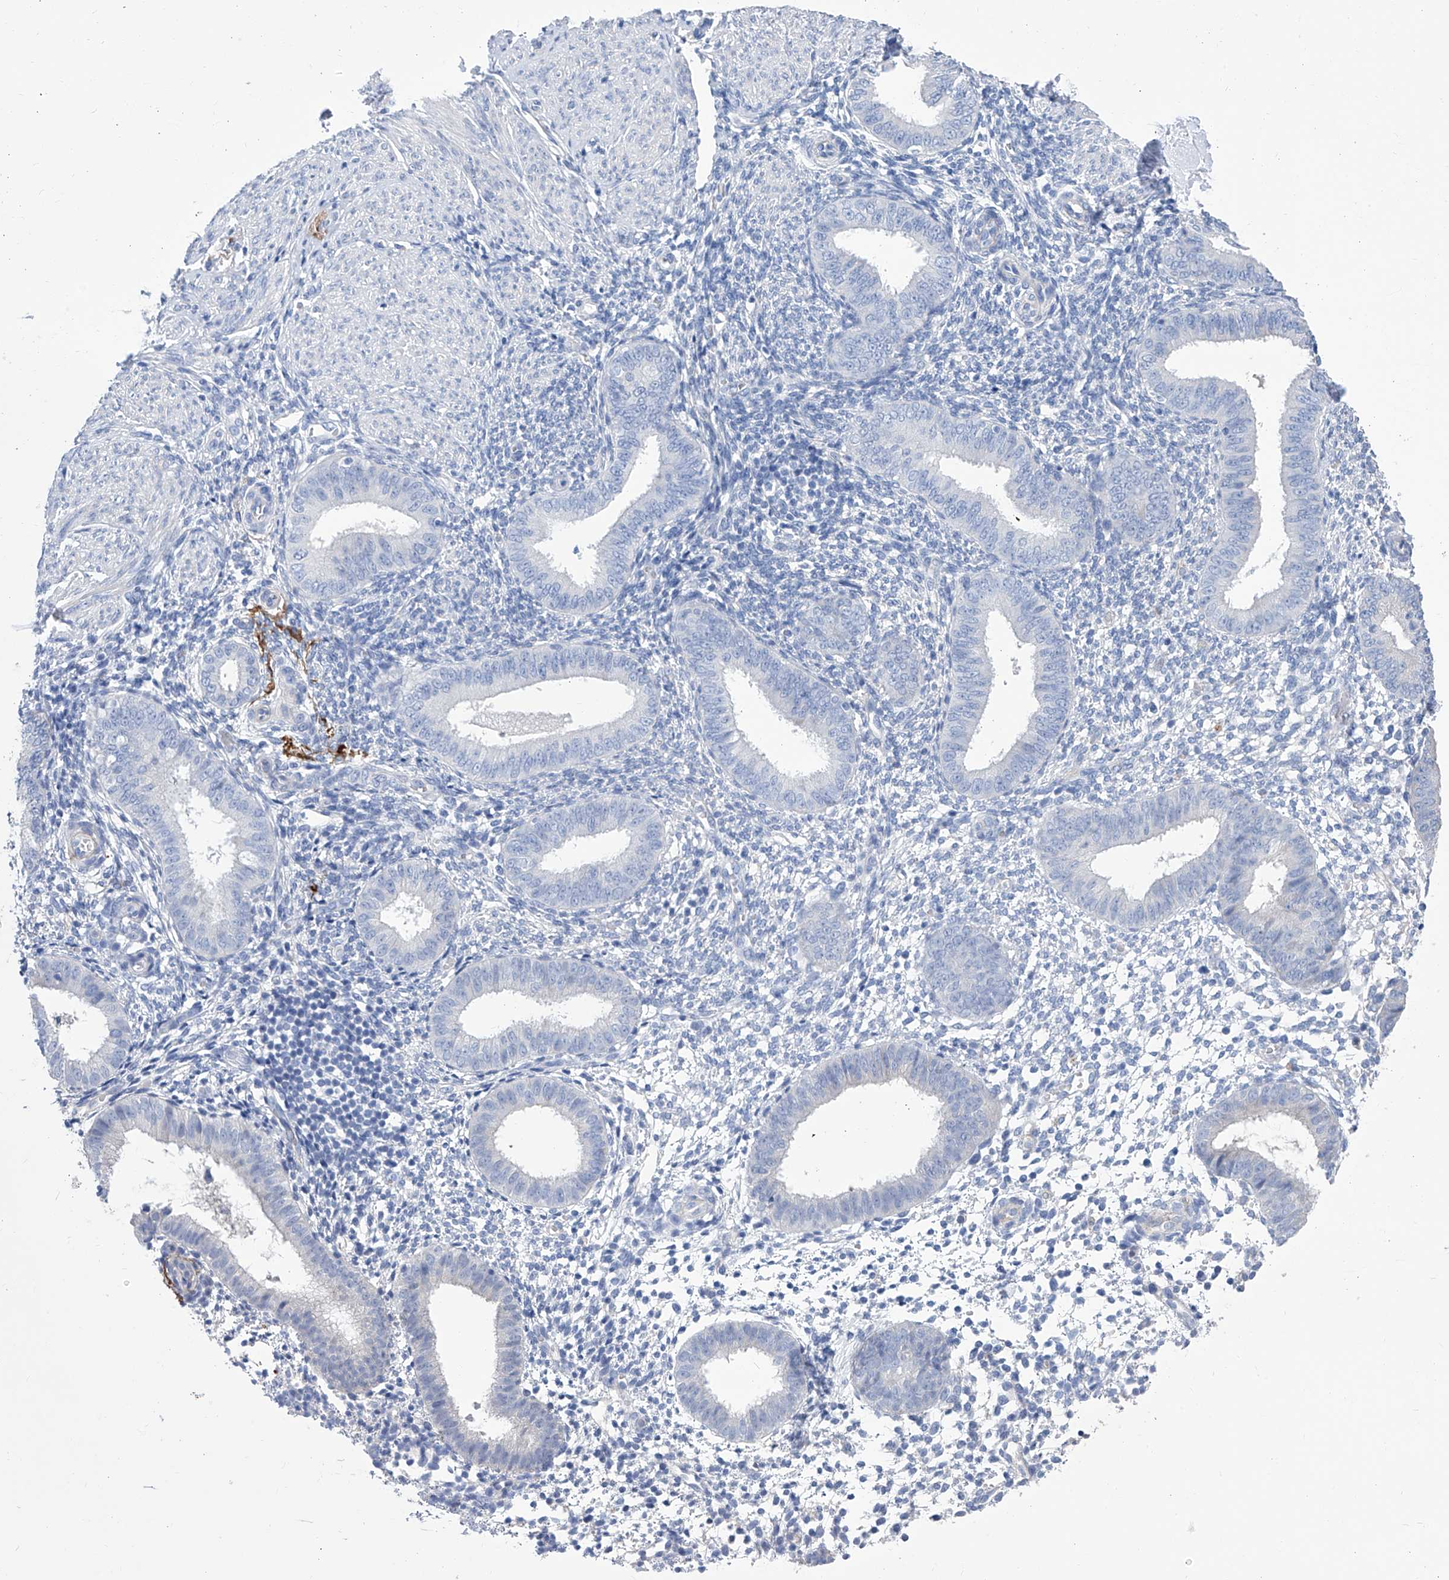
{"staining": {"intensity": "negative", "quantity": "none", "location": "none"}, "tissue": "endometrium", "cell_type": "Cells in endometrial stroma", "image_type": "normal", "snomed": [{"axis": "morphology", "description": "Normal tissue, NOS"}, {"axis": "topography", "description": "Uterus"}, {"axis": "topography", "description": "Endometrium"}], "caption": "Immunohistochemistry (IHC) image of normal endometrium stained for a protein (brown), which exhibits no expression in cells in endometrial stroma.", "gene": "SMS", "patient": {"sex": "female", "age": 48}}